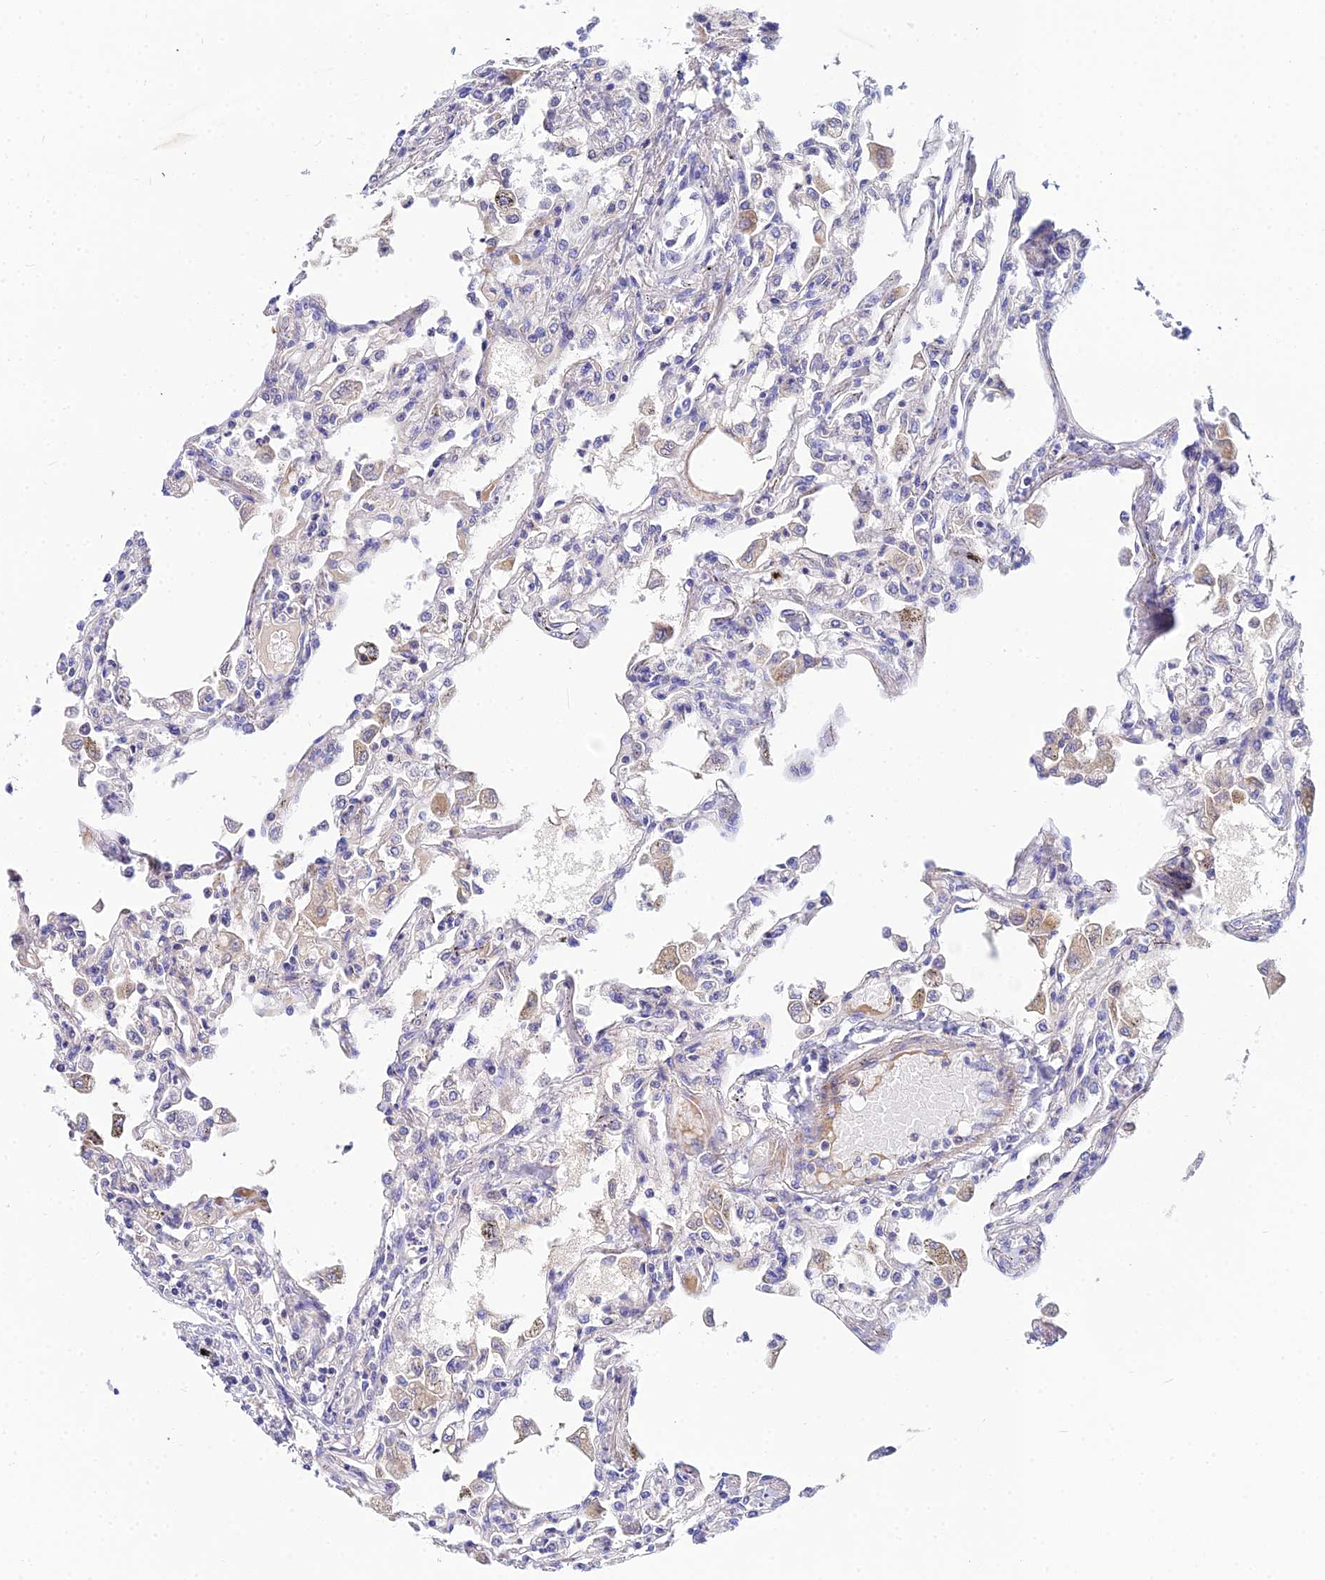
{"staining": {"intensity": "negative", "quantity": "none", "location": "none"}, "tissue": "lung", "cell_type": "Alveolar cells", "image_type": "normal", "snomed": [{"axis": "morphology", "description": "Normal tissue, NOS"}, {"axis": "topography", "description": "Bronchus"}, {"axis": "topography", "description": "Lung"}], "caption": "IHC micrograph of benign lung: lung stained with DAB (3,3'-diaminobenzidine) shows no significant protein positivity in alveolar cells. Brightfield microscopy of immunohistochemistry (IHC) stained with DAB (brown) and hematoxylin (blue), captured at high magnification.", "gene": "ACOT1", "patient": {"sex": "female", "age": 49}}